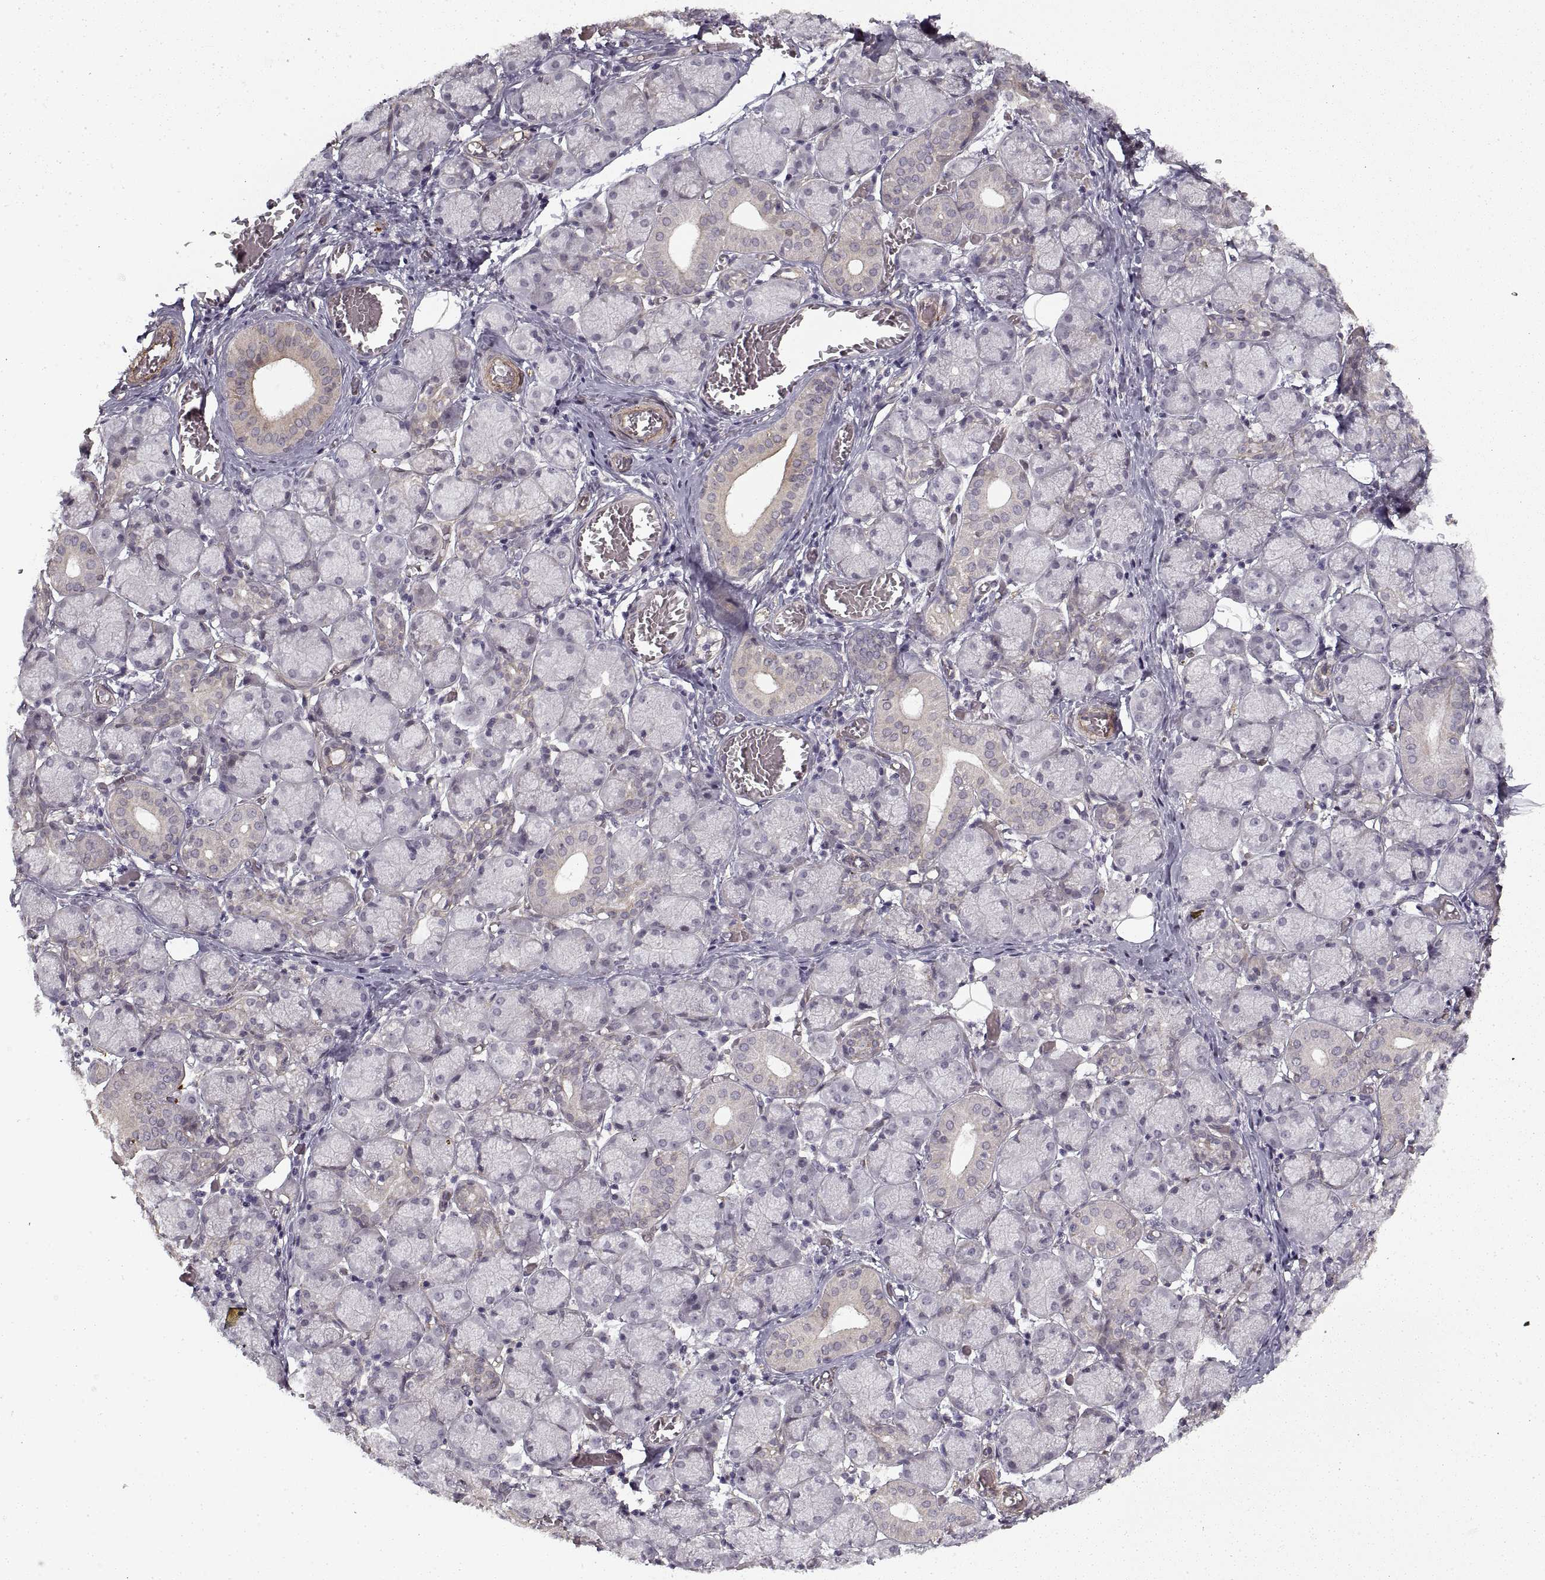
{"staining": {"intensity": "negative", "quantity": "none", "location": "none"}, "tissue": "salivary gland", "cell_type": "Glandular cells", "image_type": "normal", "snomed": [{"axis": "morphology", "description": "Normal tissue, NOS"}, {"axis": "topography", "description": "Salivary gland"}, {"axis": "topography", "description": "Peripheral nerve tissue"}], "caption": "Histopathology image shows no significant protein staining in glandular cells of normal salivary gland.", "gene": "LAMB2", "patient": {"sex": "female", "age": 24}}